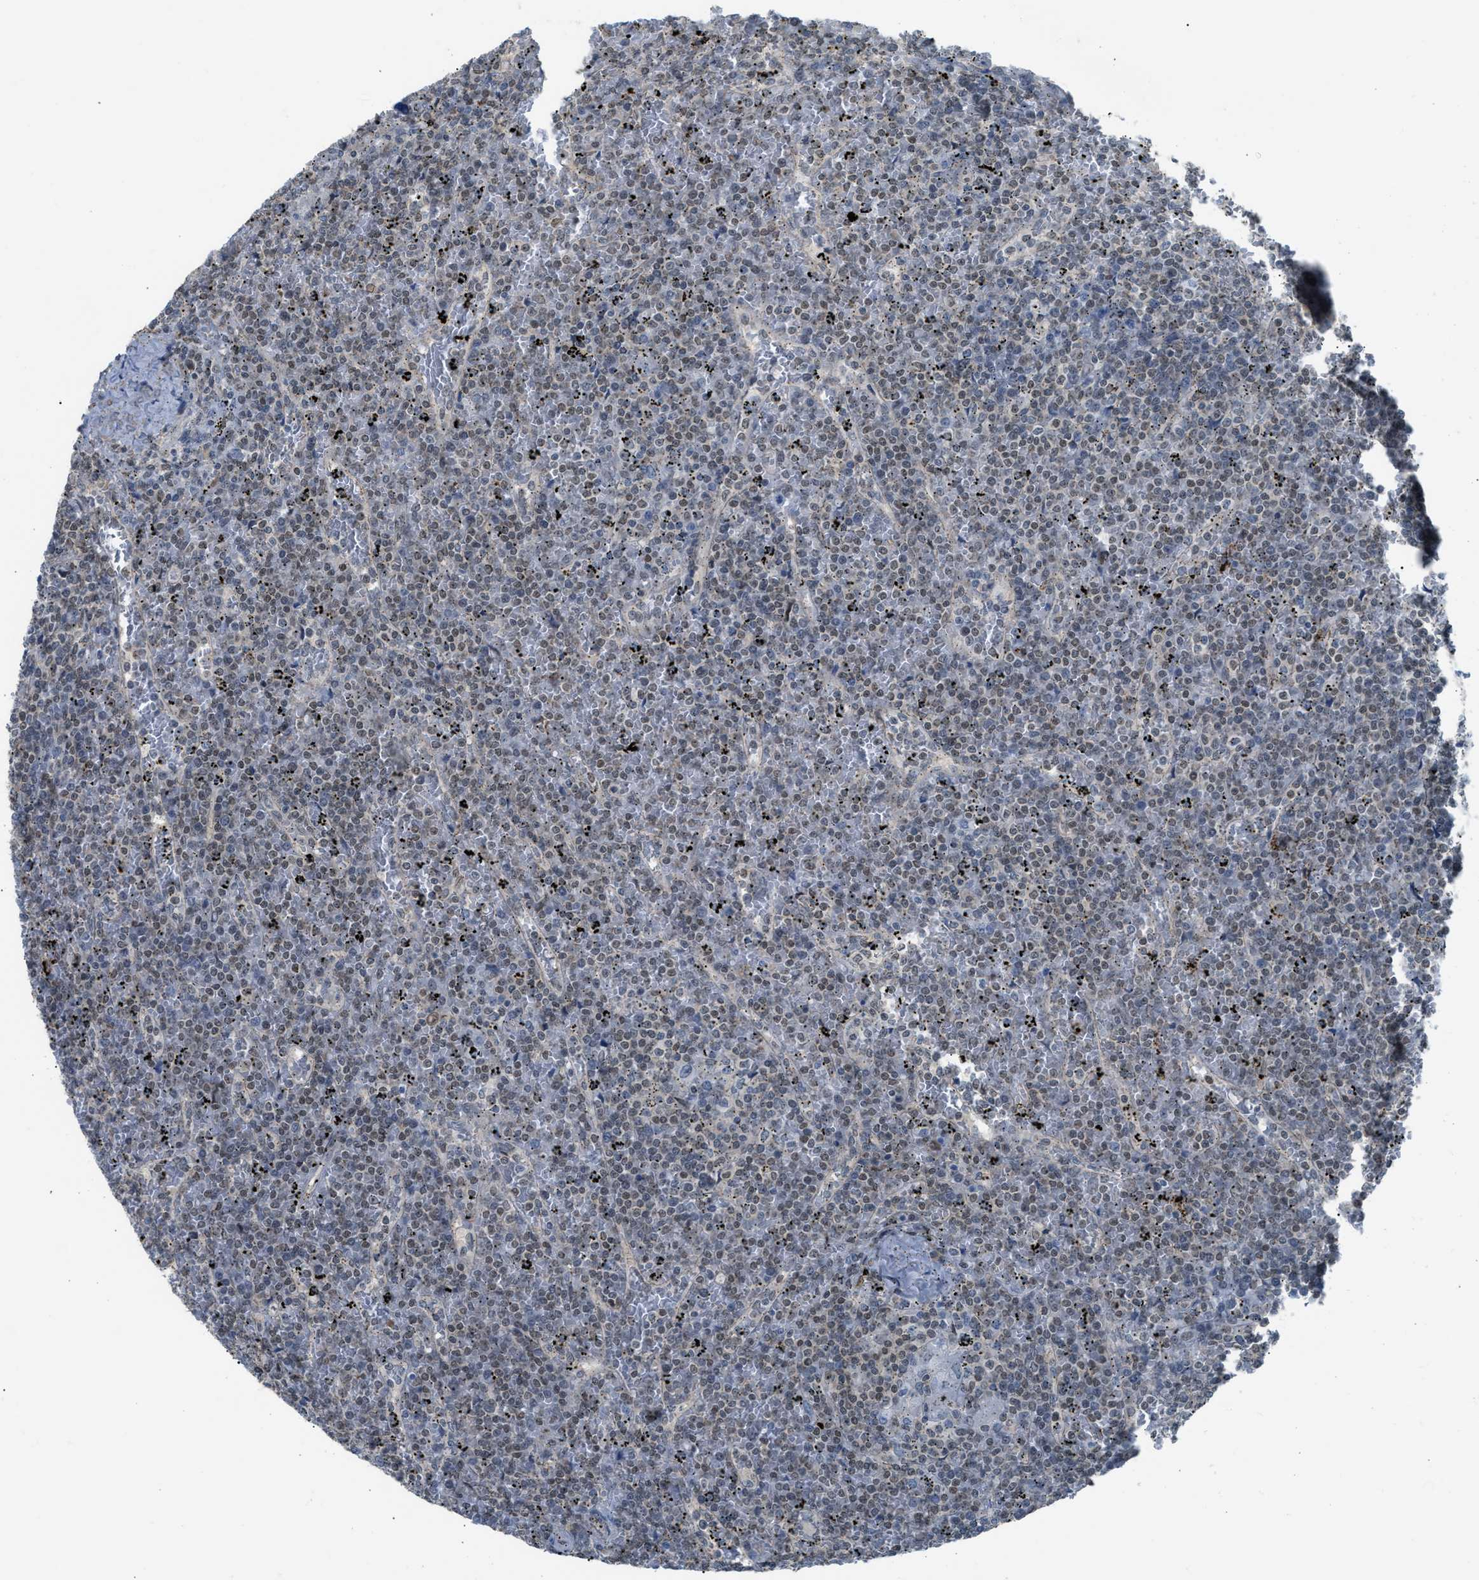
{"staining": {"intensity": "weak", "quantity": "25%-75%", "location": "nuclear"}, "tissue": "lymphoma", "cell_type": "Tumor cells", "image_type": "cancer", "snomed": [{"axis": "morphology", "description": "Malignant lymphoma, non-Hodgkin's type, Low grade"}, {"axis": "topography", "description": "Spleen"}], "caption": "Protein positivity by IHC shows weak nuclear expression in about 25%-75% of tumor cells in lymphoma. (IHC, brightfield microscopy, high magnification).", "gene": "CRTC1", "patient": {"sex": "female", "age": 19}}